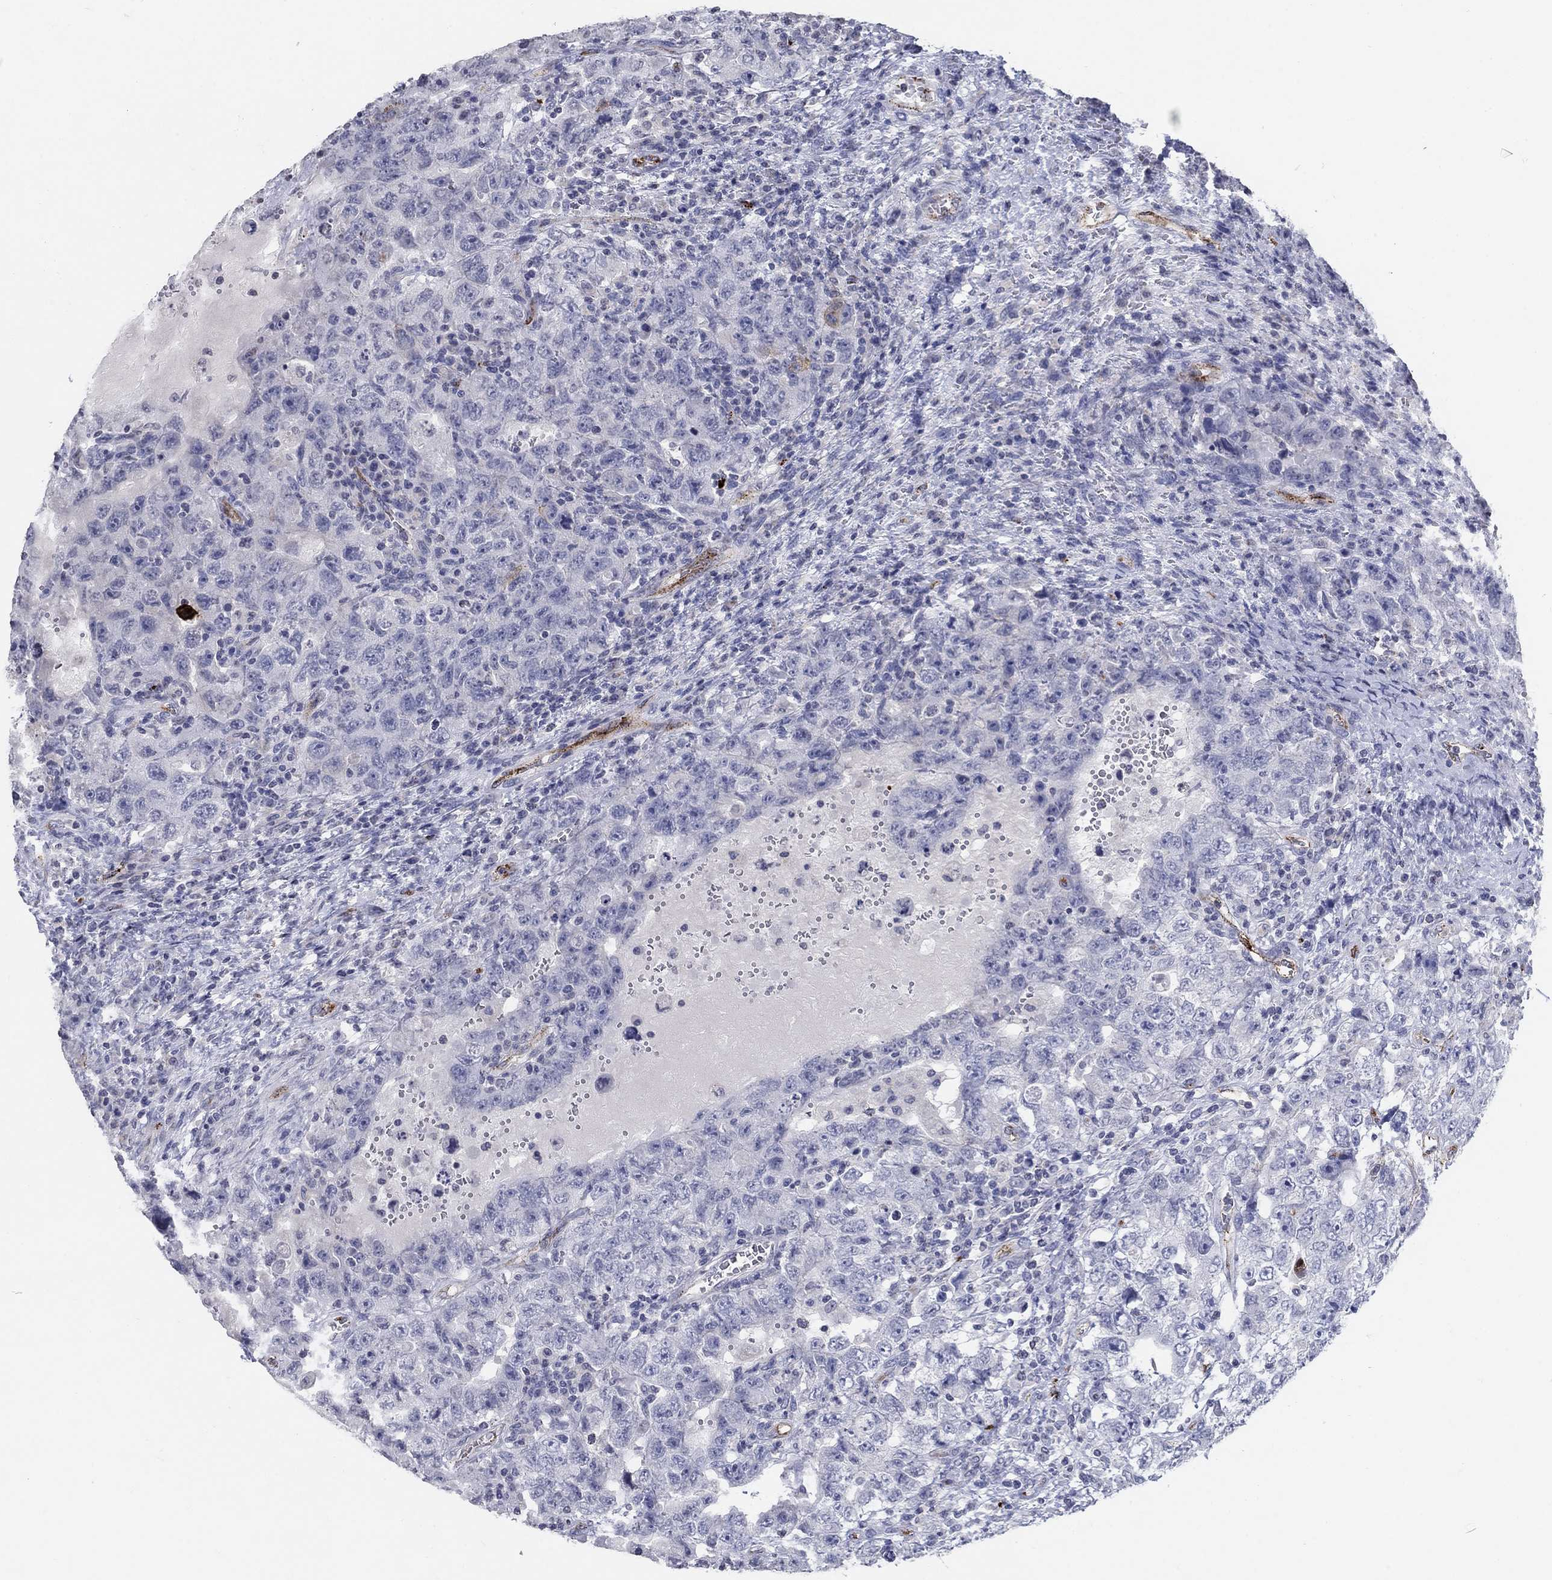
{"staining": {"intensity": "negative", "quantity": "none", "location": "none"}, "tissue": "testis cancer", "cell_type": "Tumor cells", "image_type": "cancer", "snomed": [{"axis": "morphology", "description": "Carcinoma, Embryonal, NOS"}, {"axis": "topography", "description": "Testis"}], "caption": "DAB immunohistochemical staining of embryonal carcinoma (testis) displays no significant staining in tumor cells.", "gene": "TINAG", "patient": {"sex": "male", "age": 26}}